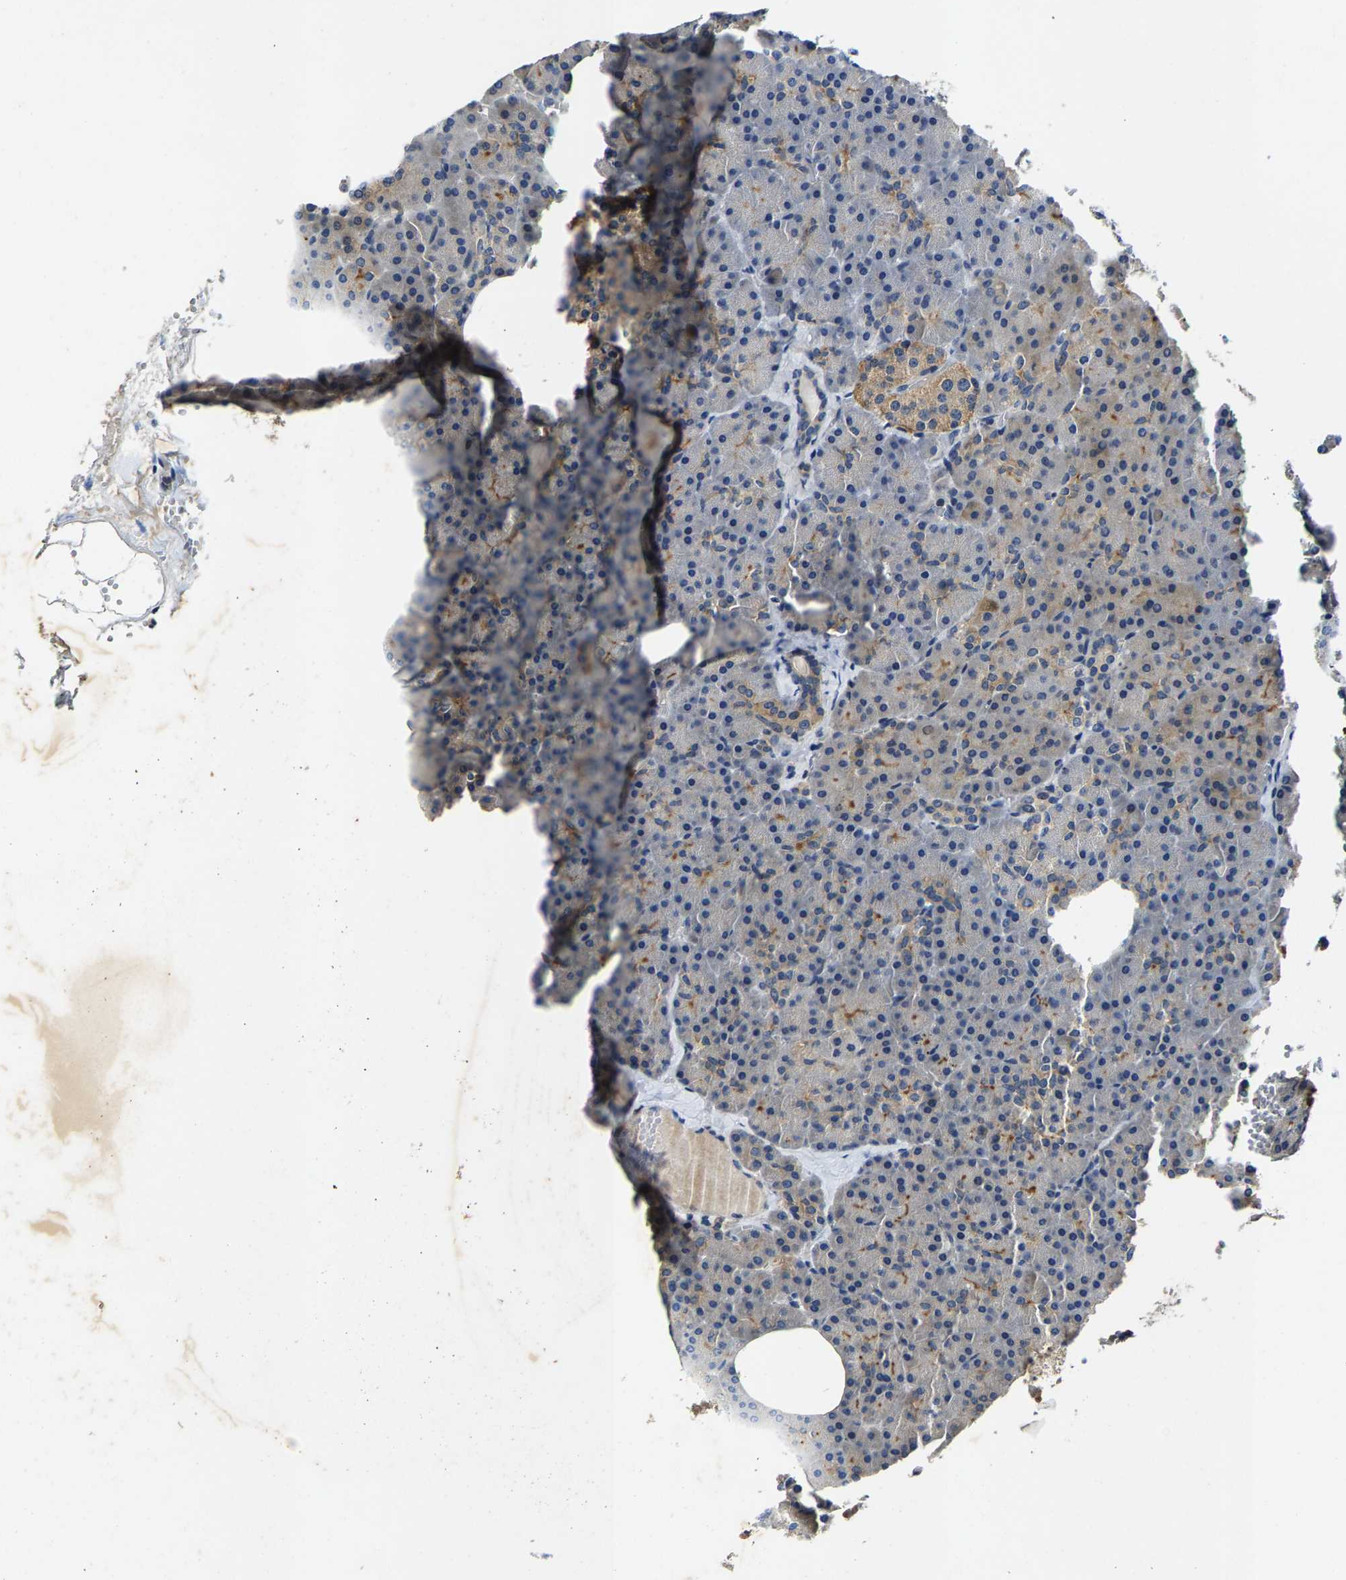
{"staining": {"intensity": "moderate", "quantity": "<25%", "location": "cytoplasmic/membranous"}, "tissue": "pancreas", "cell_type": "Exocrine glandular cells", "image_type": "normal", "snomed": [{"axis": "morphology", "description": "Normal tissue, NOS"}, {"axis": "morphology", "description": "Carcinoid, malignant, NOS"}, {"axis": "topography", "description": "Pancreas"}], "caption": "IHC photomicrograph of benign pancreas: human pancreas stained using immunohistochemistry displays low levels of moderate protein expression localized specifically in the cytoplasmic/membranous of exocrine glandular cells, appearing as a cytoplasmic/membranous brown color.", "gene": "AGBL3", "patient": {"sex": "female", "age": 35}}